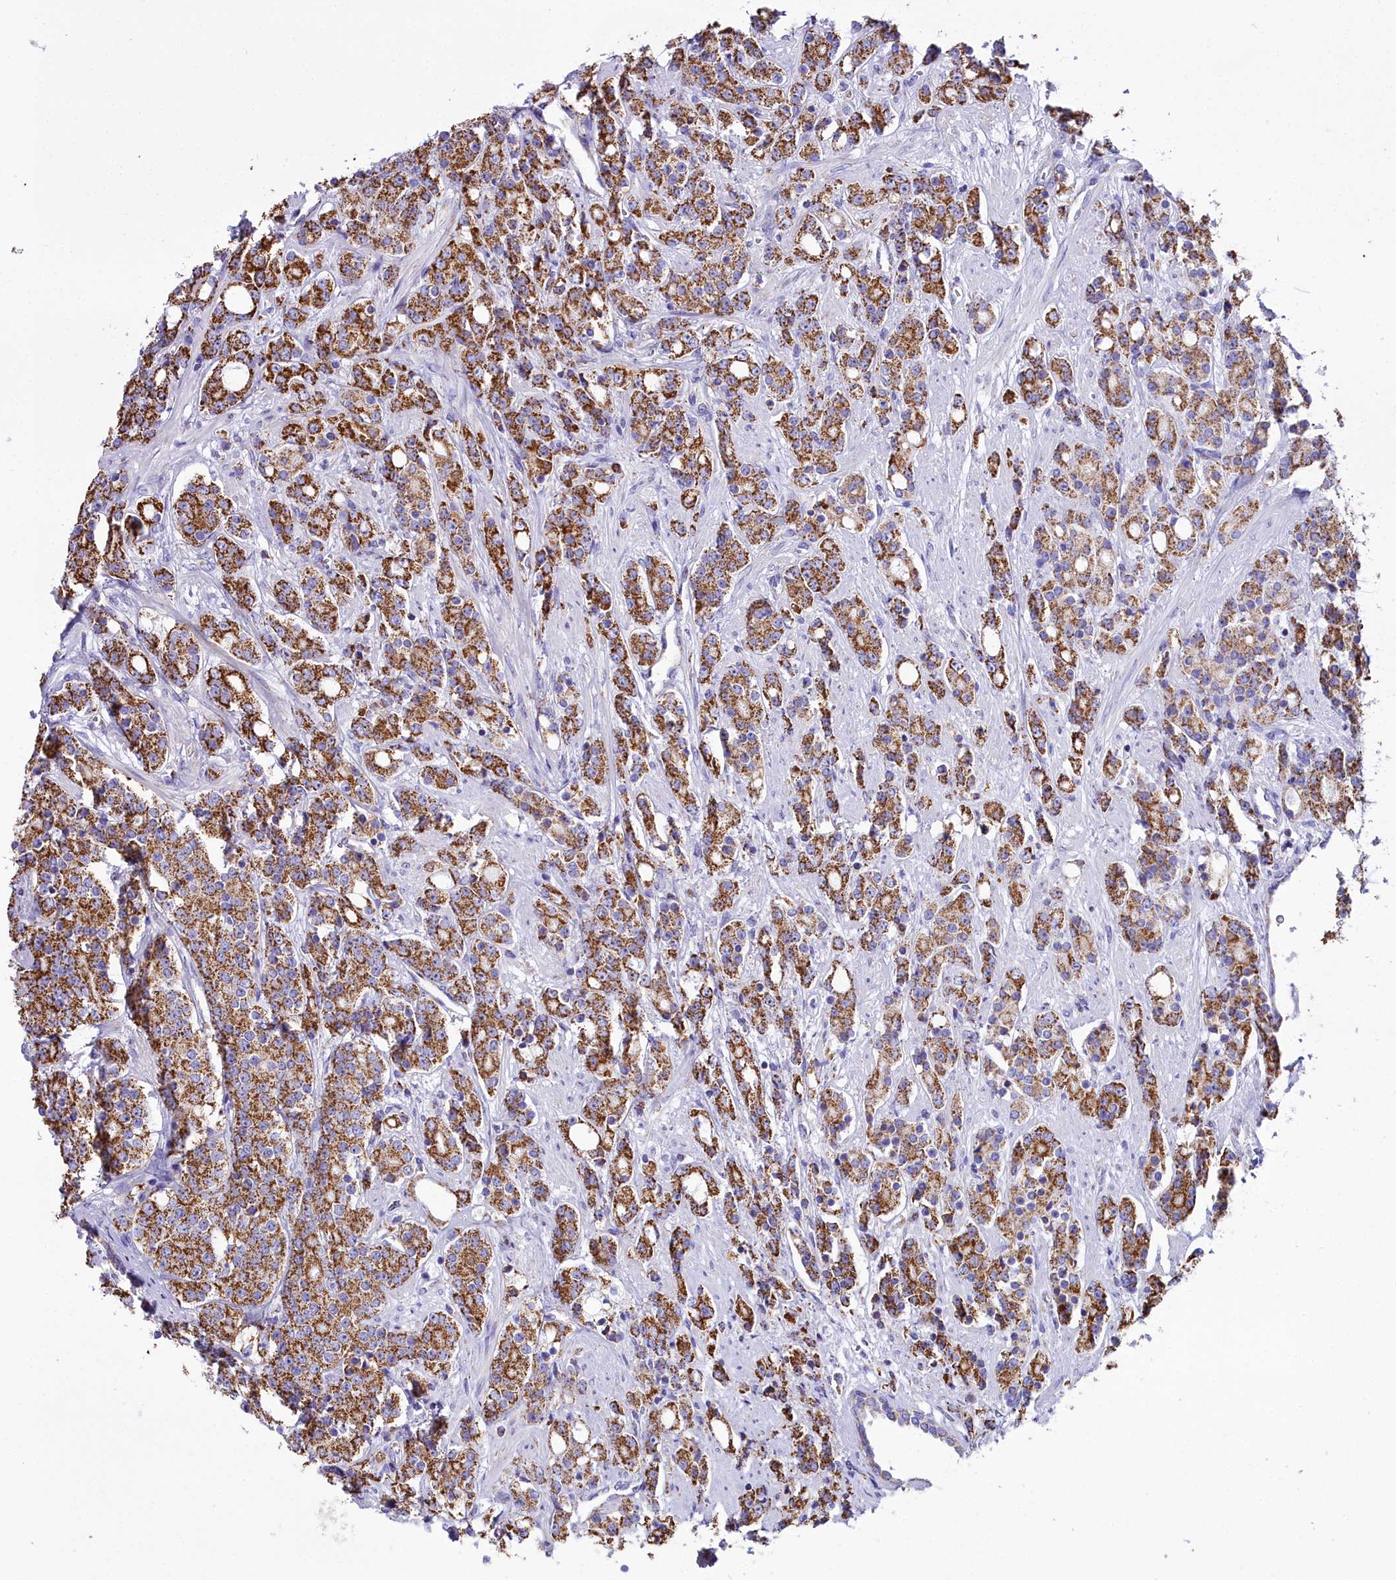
{"staining": {"intensity": "strong", "quantity": ">75%", "location": "cytoplasmic/membranous"}, "tissue": "prostate cancer", "cell_type": "Tumor cells", "image_type": "cancer", "snomed": [{"axis": "morphology", "description": "Adenocarcinoma, High grade"}, {"axis": "topography", "description": "Prostate"}], "caption": "This is a photomicrograph of immunohistochemistry (IHC) staining of prostate cancer, which shows strong expression in the cytoplasmic/membranous of tumor cells.", "gene": "WDFY3", "patient": {"sex": "male", "age": 62}}